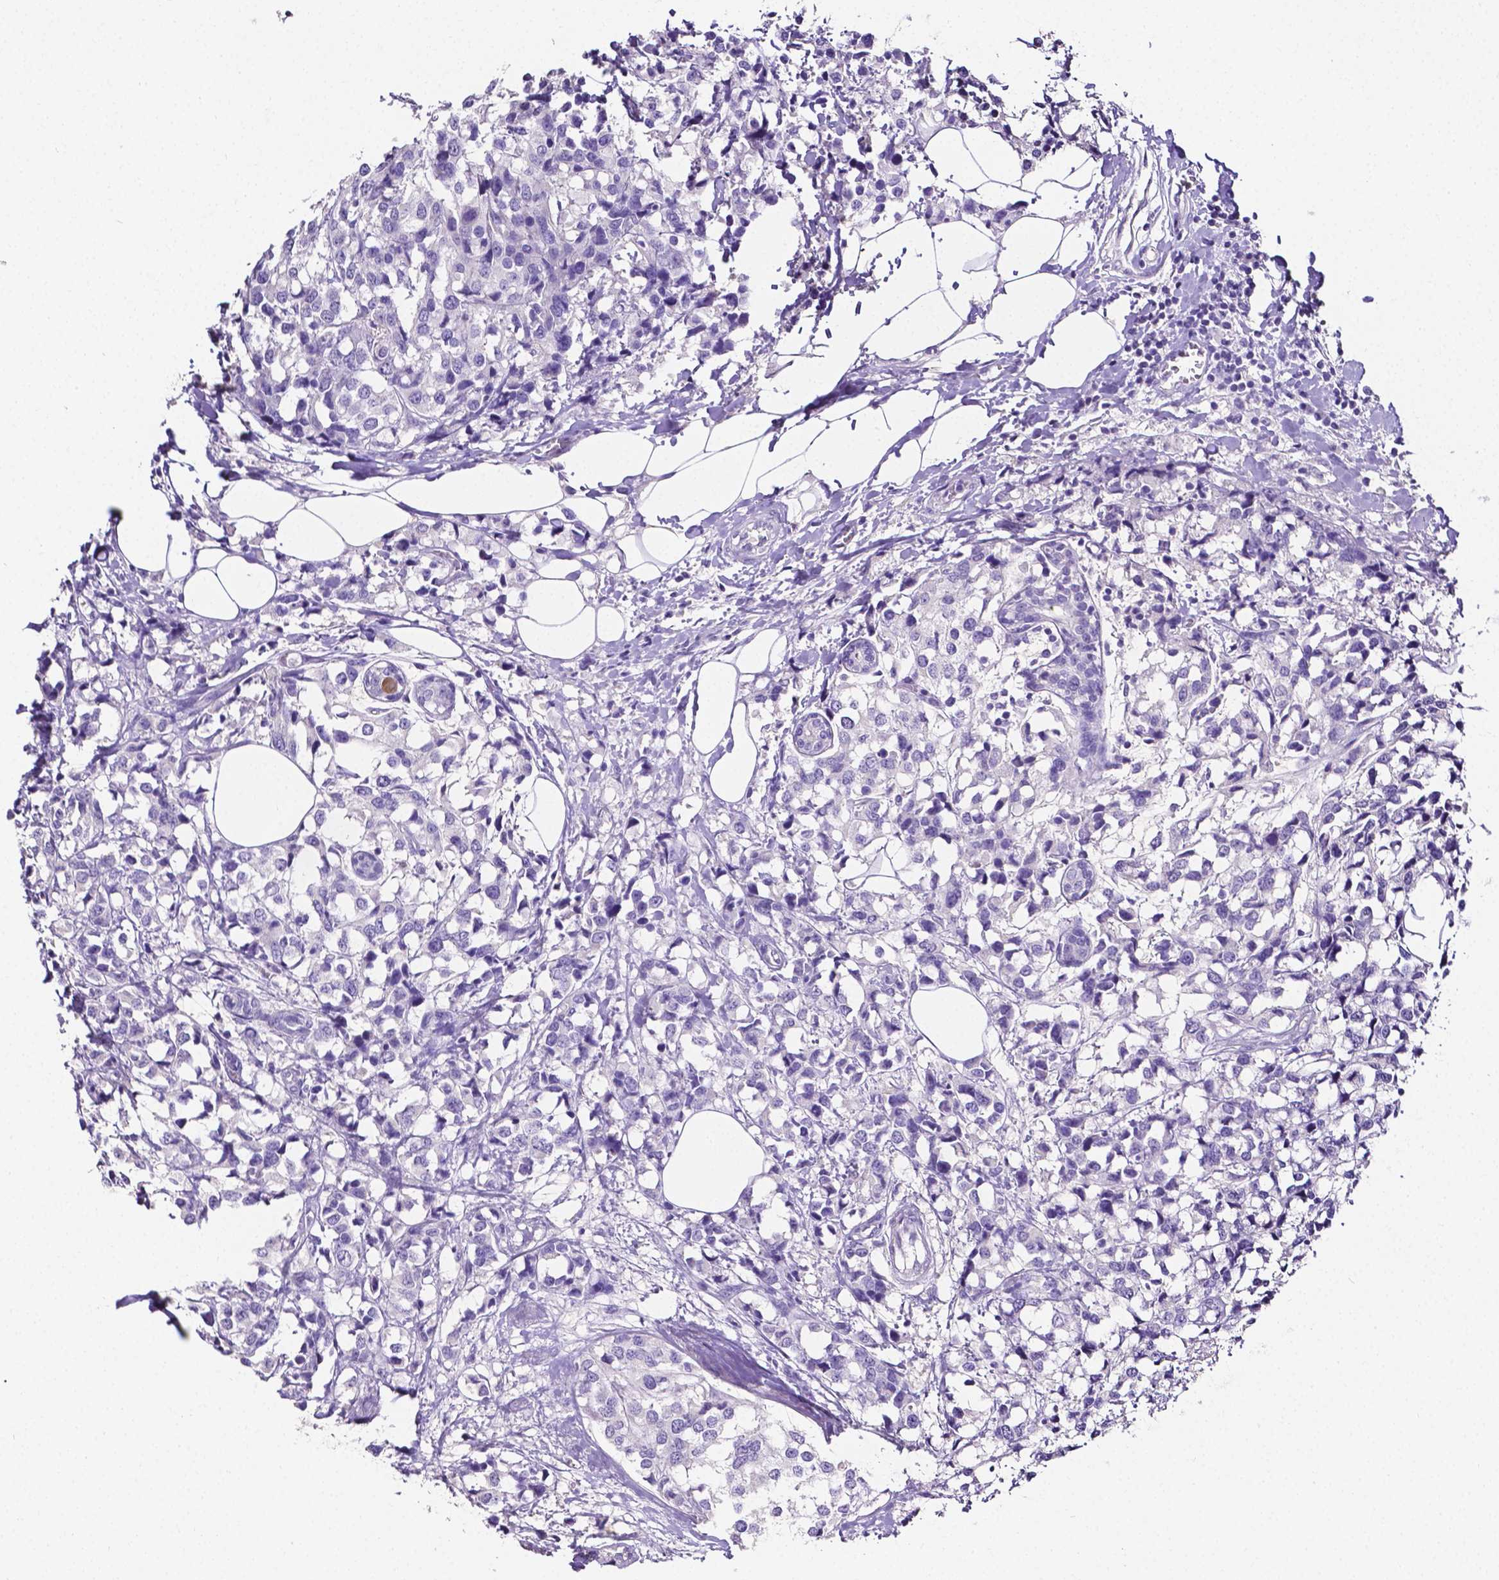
{"staining": {"intensity": "negative", "quantity": "none", "location": "none"}, "tissue": "breast cancer", "cell_type": "Tumor cells", "image_type": "cancer", "snomed": [{"axis": "morphology", "description": "Lobular carcinoma"}, {"axis": "topography", "description": "Breast"}], "caption": "Immunohistochemistry photomicrograph of neoplastic tissue: lobular carcinoma (breast) stained with DAB (3,3'-diaminobenzidine) exhibits no significant protein staining in tumor cells.", "gene": "SLC22A2", "patient": {"sex": "female", "age": 59}}